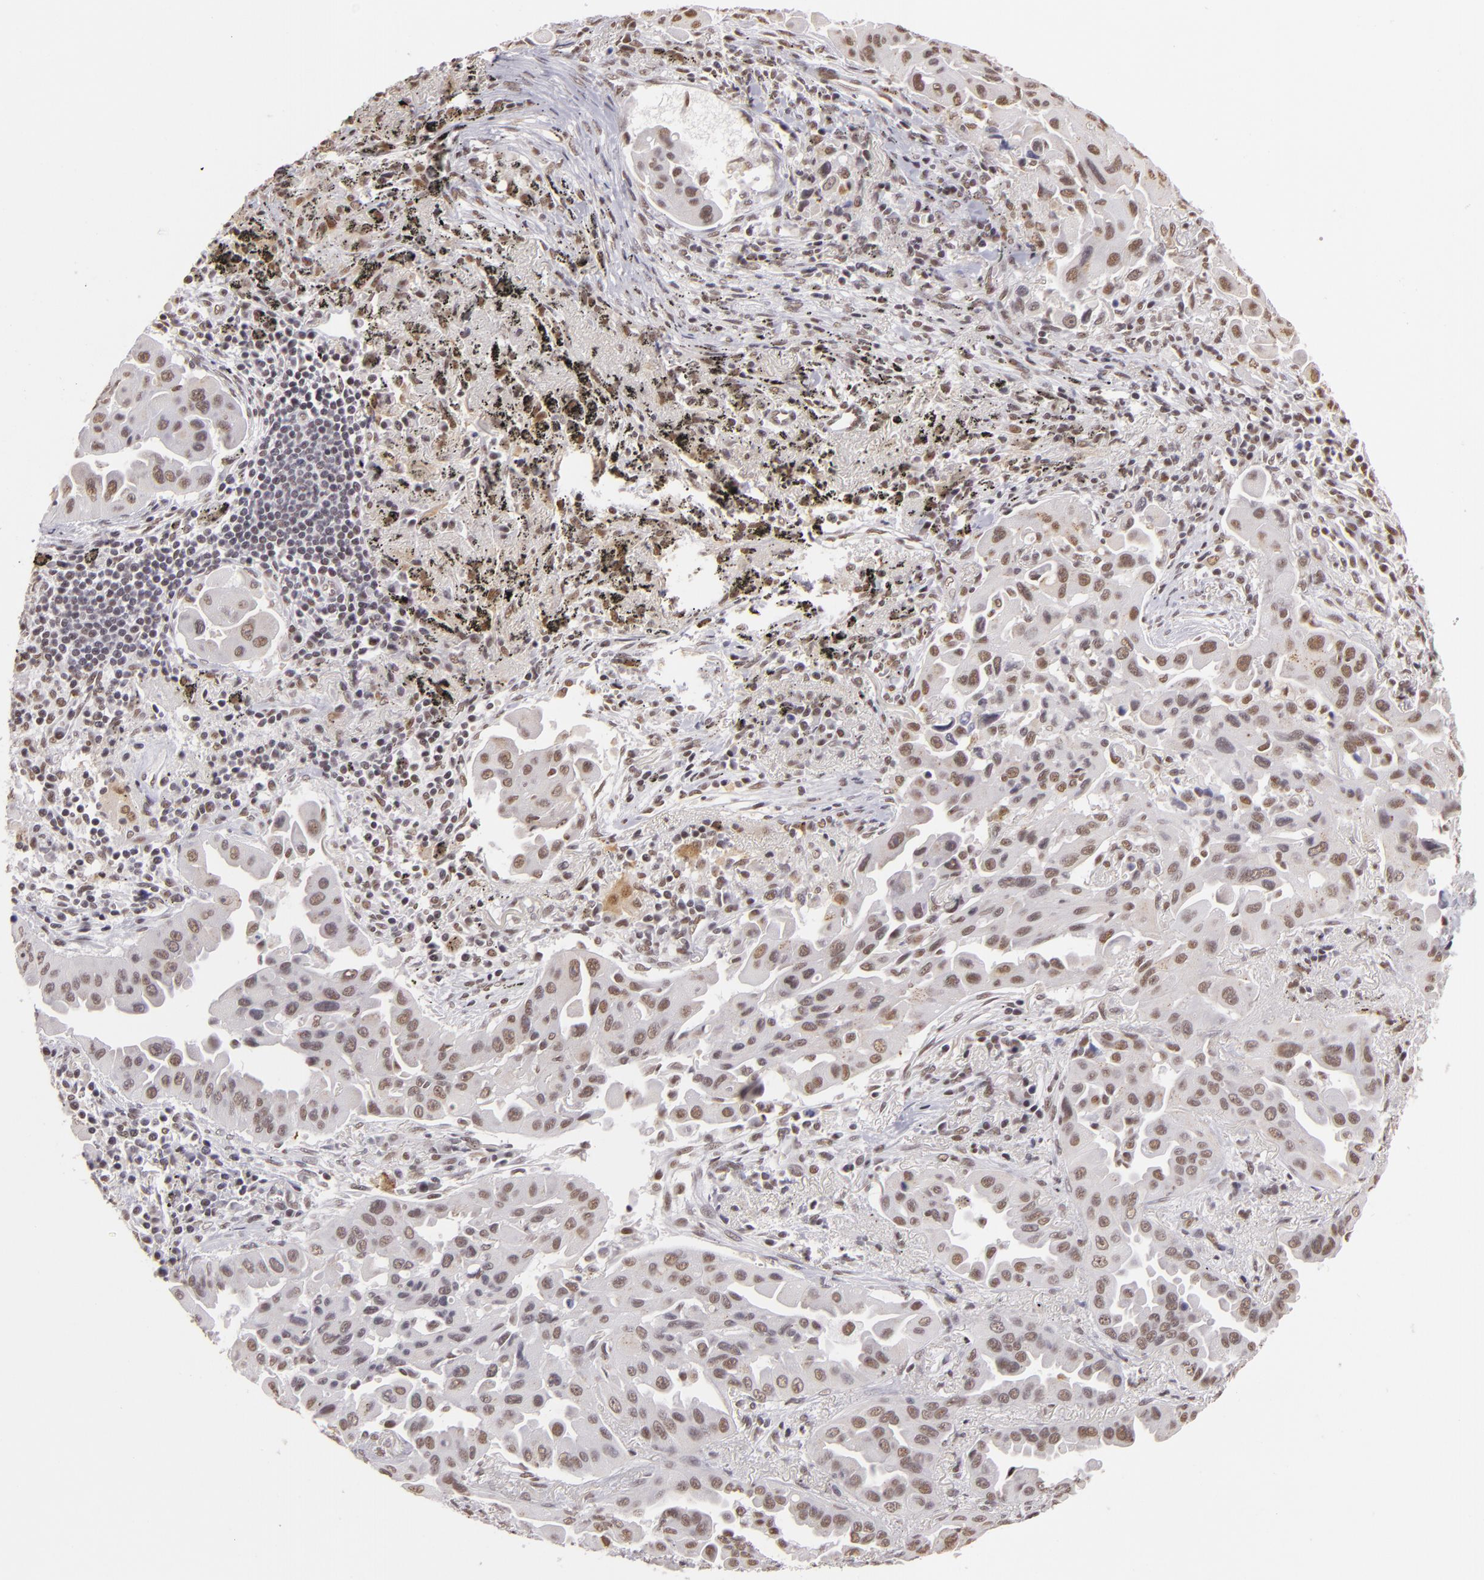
{"staining": {"intensity": "moderate", "quantity": ">75%", "location": "nuclear"}, "tissue": "lung cancer", "cell_type": "Tumor cells", "image_type": "cancer", "snomed": [{"axis": "morphology", "description": "Adenocarcinoma, NOS"}, {"axis": "topography", "description": "Lung"}], "caption": "Immunohistochemistry of lung cancer displays medium levels of moderate nuclear positivity in about >75% of tumor cells. (Stains: DAB in brown, nuclei in blue, Microscopy: brightfield microscopy at high magnification).", "gene": "INTS6", "patient": {"sex": "male", "age": 68}}